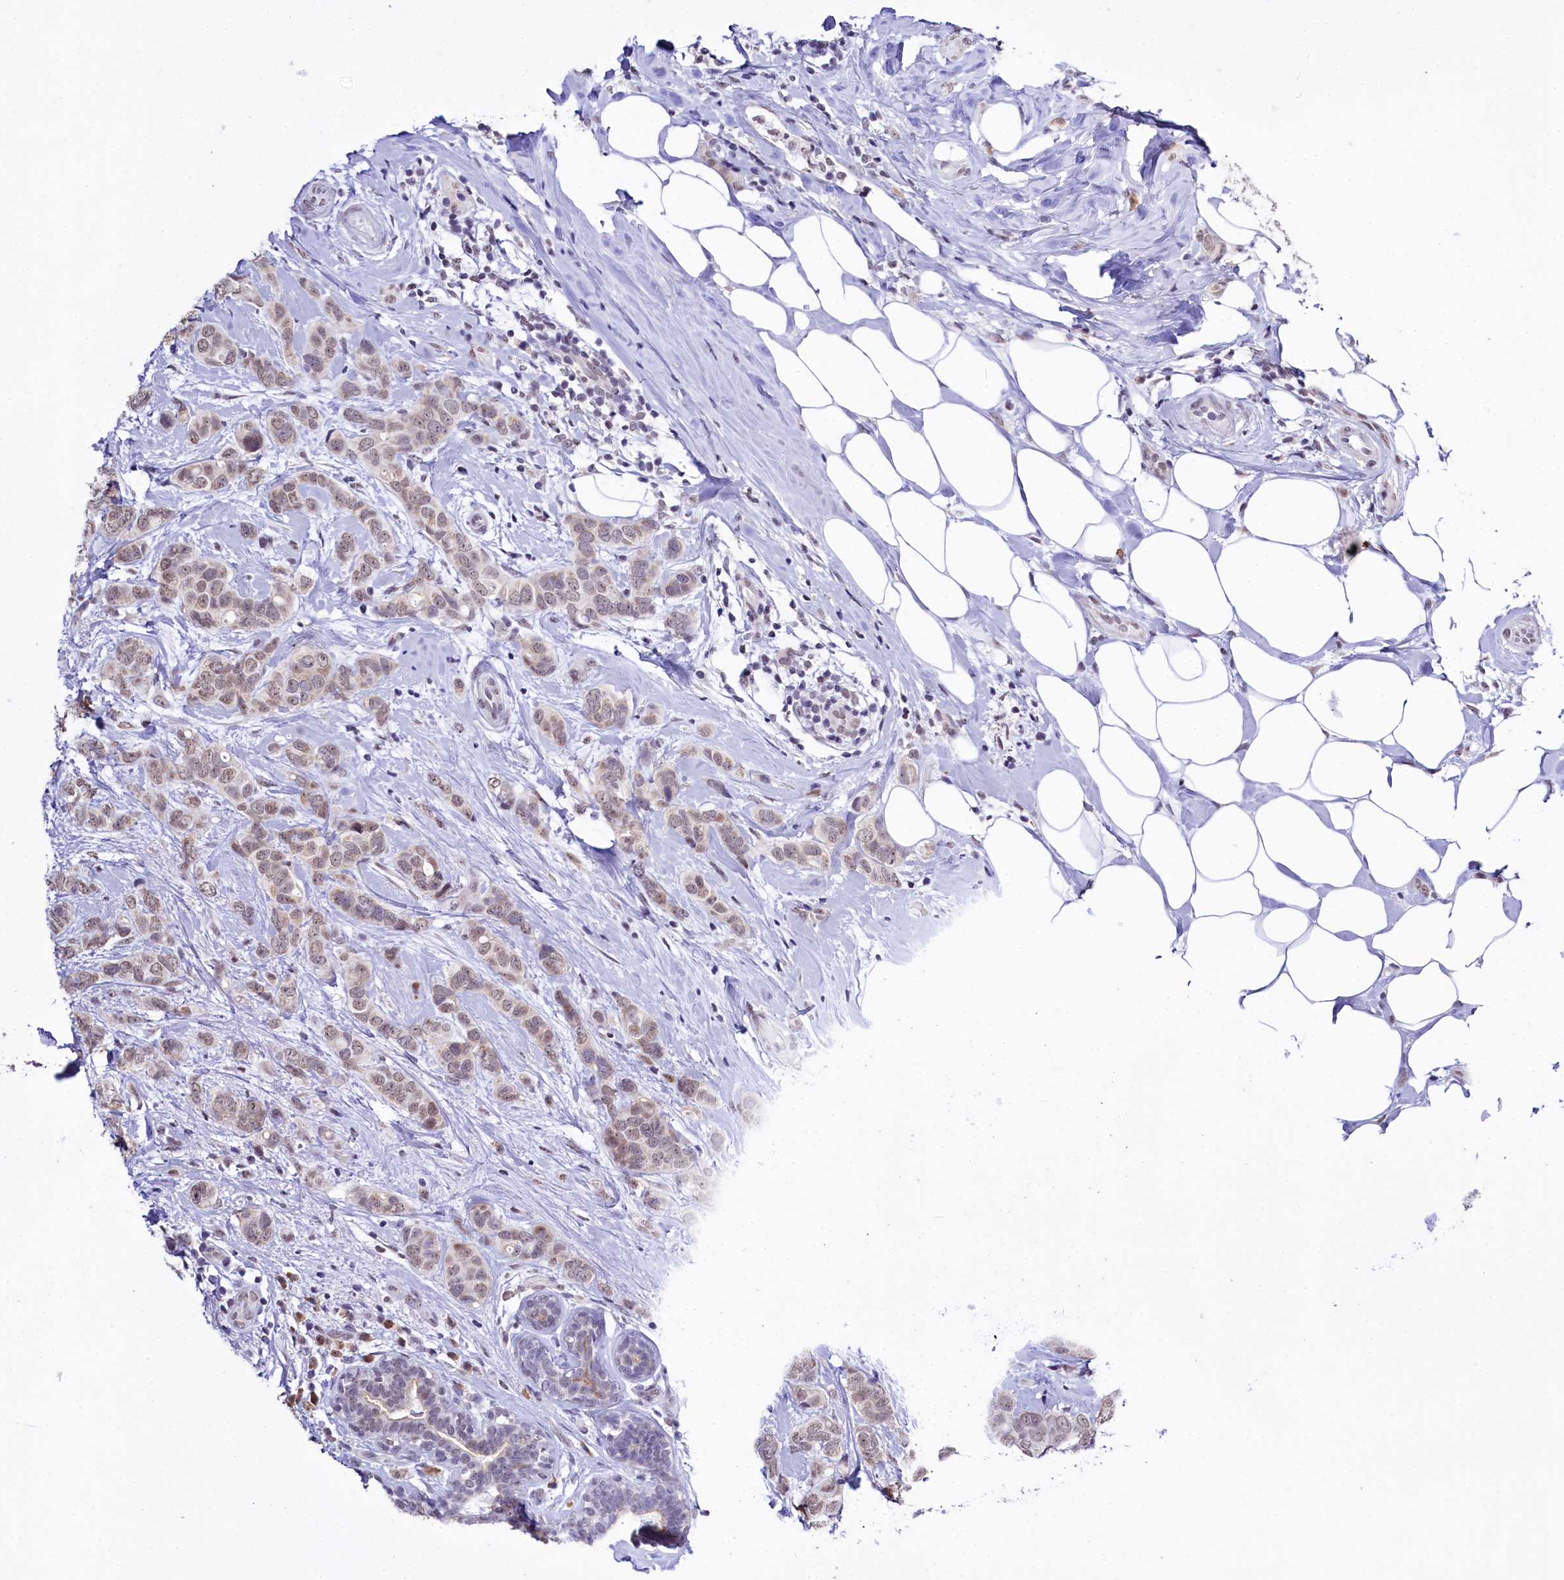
{"staining": {"intensity": "moderate", "quantity": ">75%", "location": "nuclear"}, "tissue": "breast cancer", "cell_type": "Tumor cells", "image_type": "cancer", "snomed": [{"axis": "morphology", "description": "Lobular carcinoma"}, {"axis": "topography", "description": "Breast"}], "caption": "Human breast cancer (lobular carcinoma) stained with a brown dye reveals moderate nuclear positive positivity in approximately >75% of tumor cells.", "gene": "SPATS2", "patient": {"sex": "female", "age": 51}}